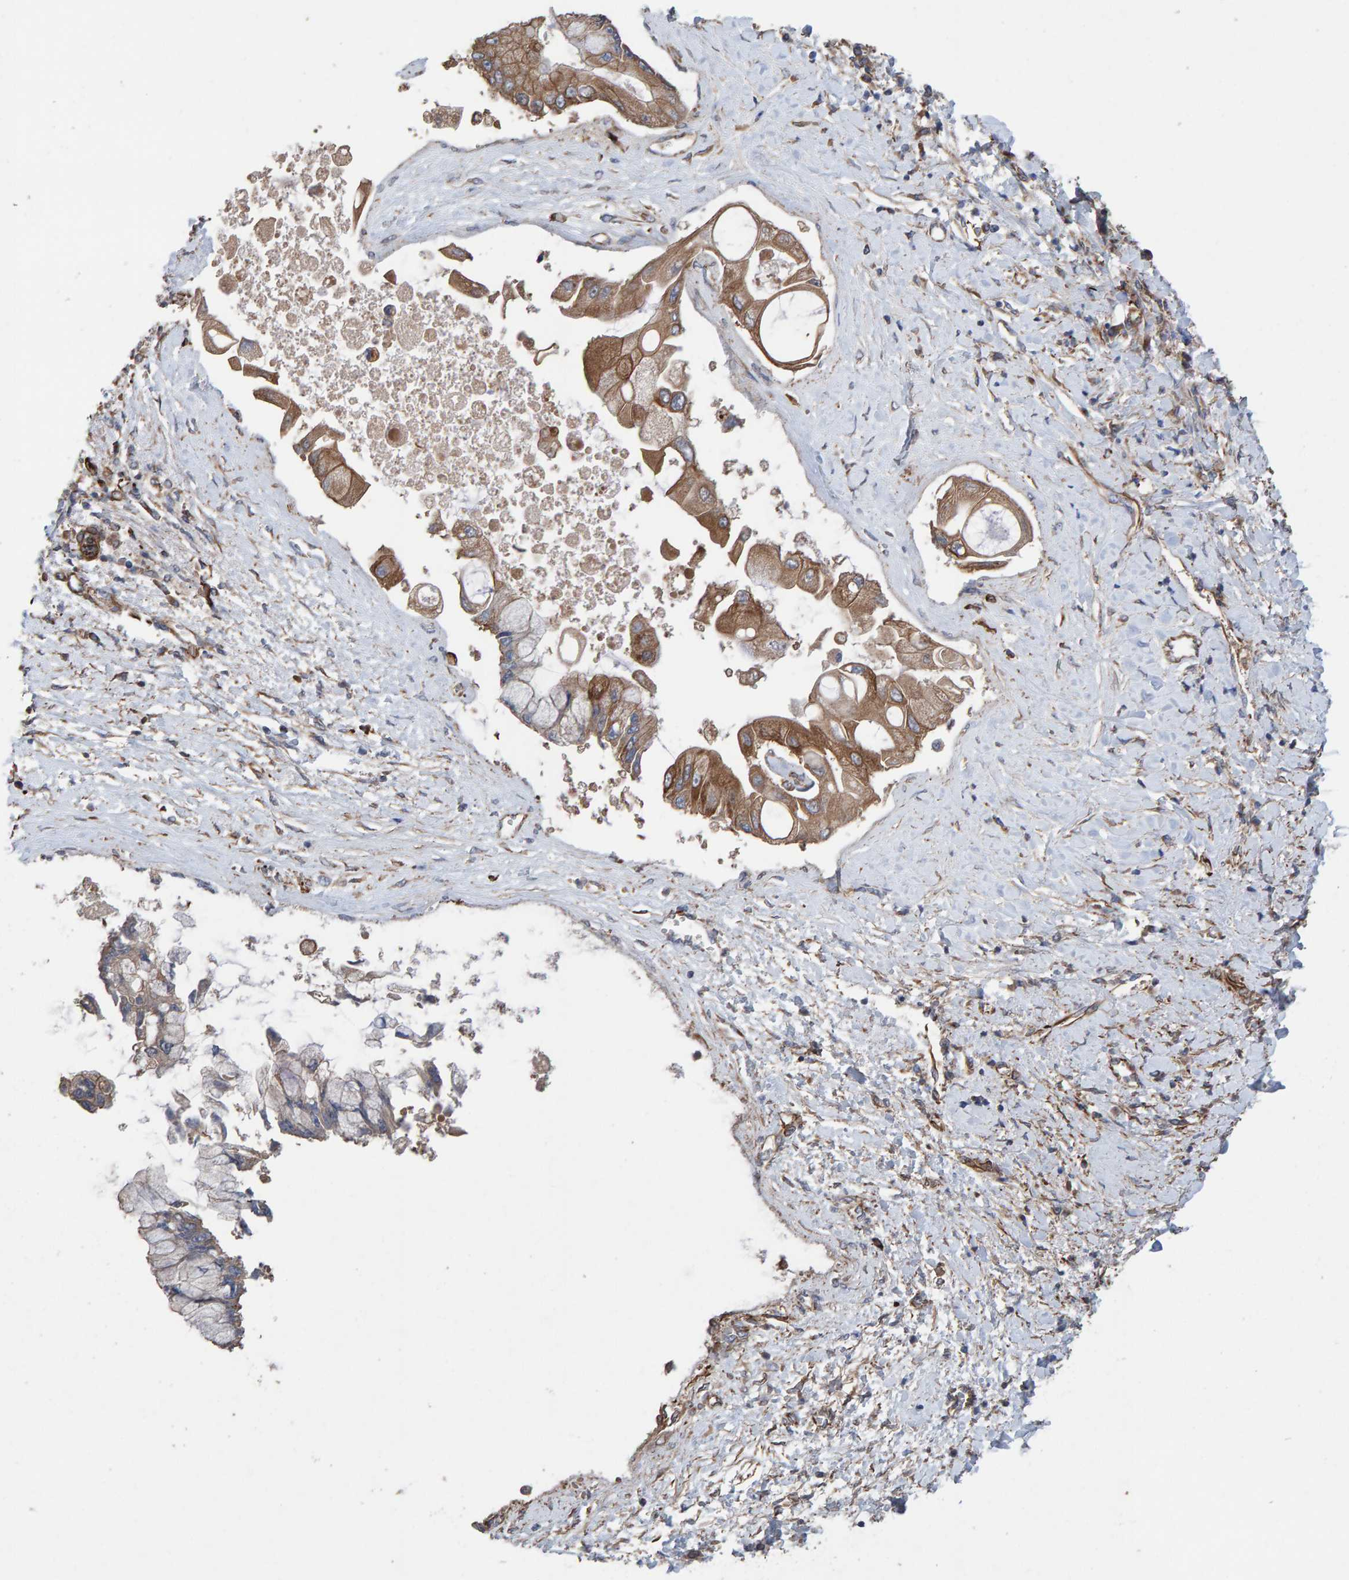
{"staining": {"intensity": "moderate", "quantity": "25%-75%", "location": "cytoplasmic/membranous"}, "tissue": "liver cancer", "cell_type": "Tumor cells", "image_type": "cancer", "snomed": [{"axis": "morphology", "description": "Cholangiocarcinoma"}, {"axis": "topography", "description": "Liver"}], "caption": "Liver cancer (cholangiocarcinoma) stained with a protein marker demonstrates moderate staining in tumor cells.", "gene": "ZNF347", "patient": {"sex": "male", "age": 50}}